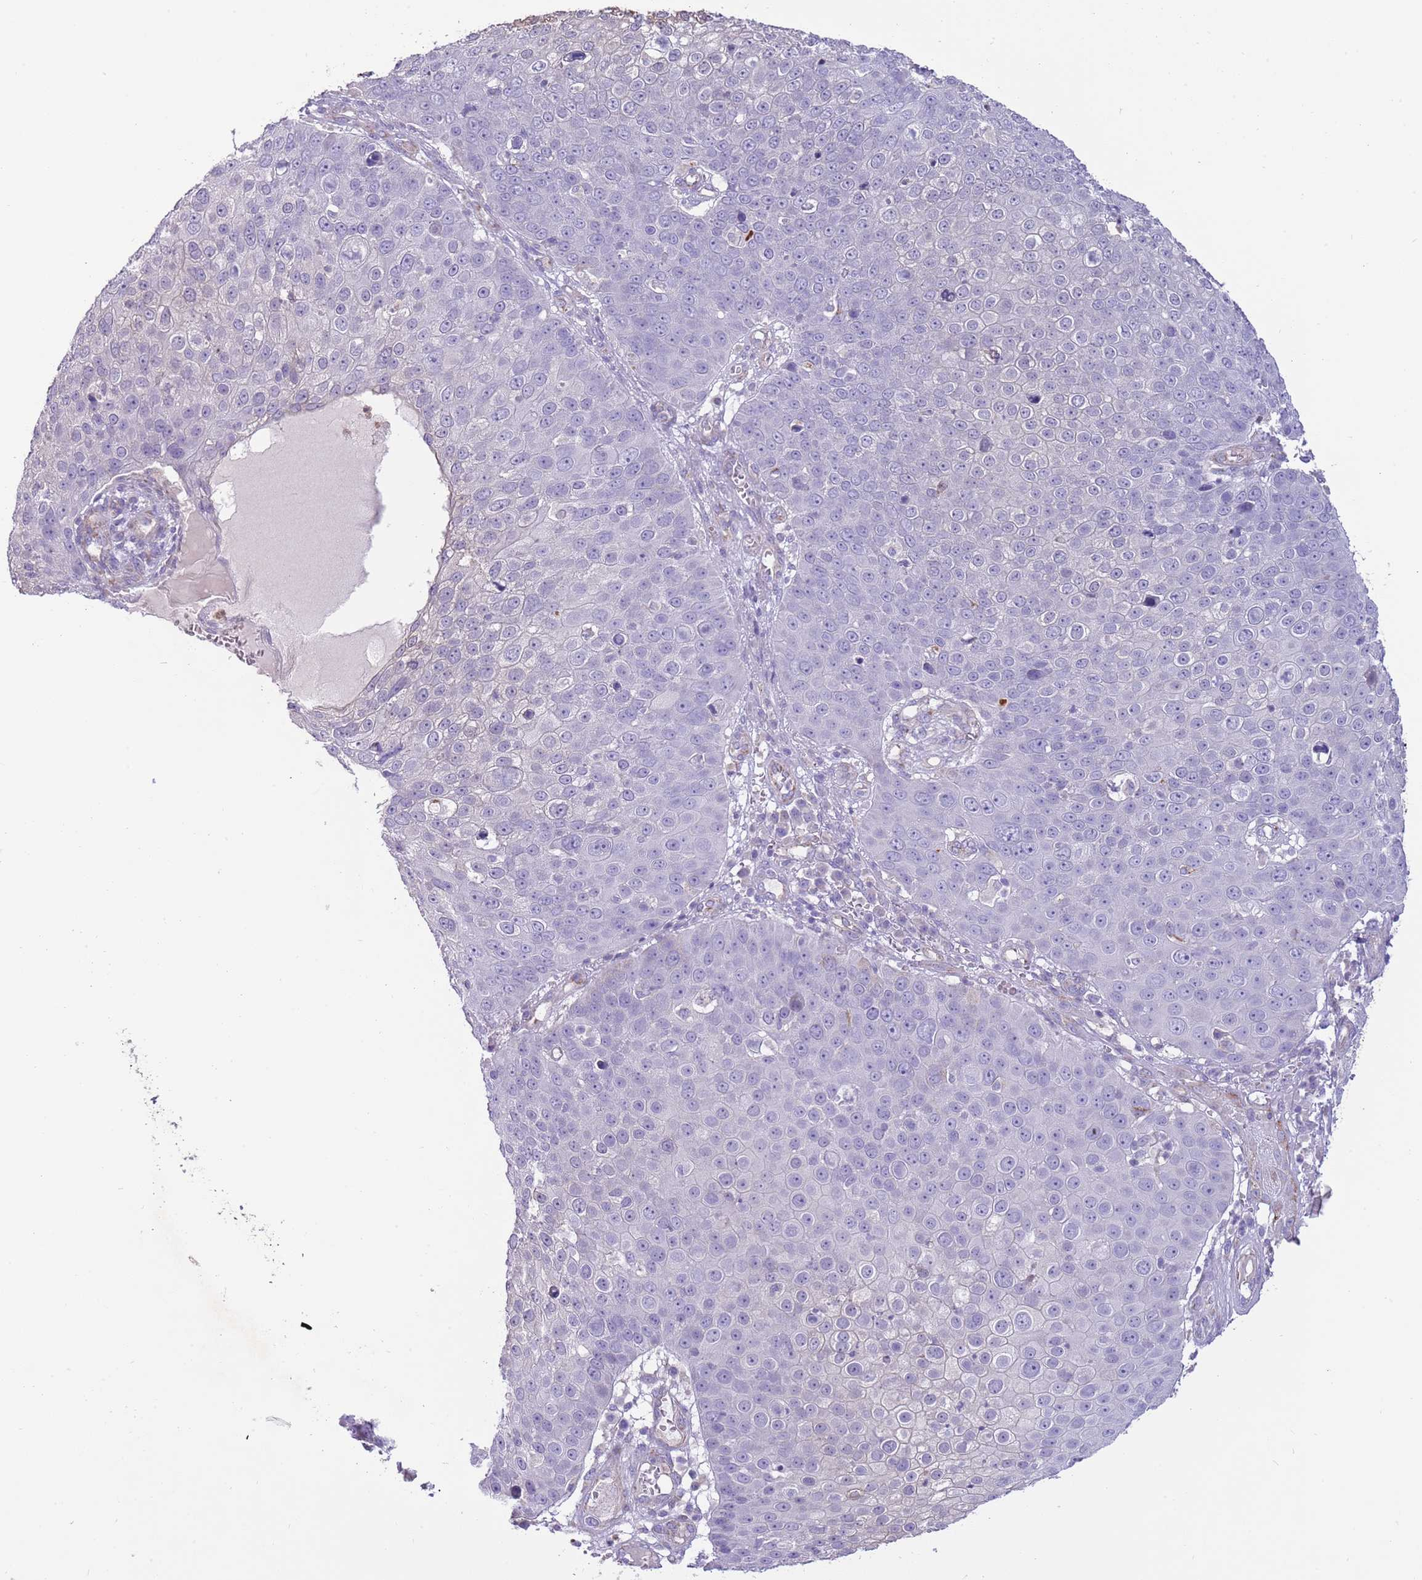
{"staining": {"intensity": "negative", "quantity": "none", "location": "none"}, "tissue": "skin cancer", "cell_type": "Tumor cells", "image_type": "cancer", "snomed": [{"axis": "morphology", "description": "Squamous cell carcinoma, NOS"}, {"axis": "topography", "description": "Skin"}], "caption": "Immunohistochemistry (IHC) photomicrograph of human skin cancer stained for a protein (brown), which exhibits no positivity in tumor cells.", "gene": "RNF222", "patient": {"sex": "male", "age": 71}}